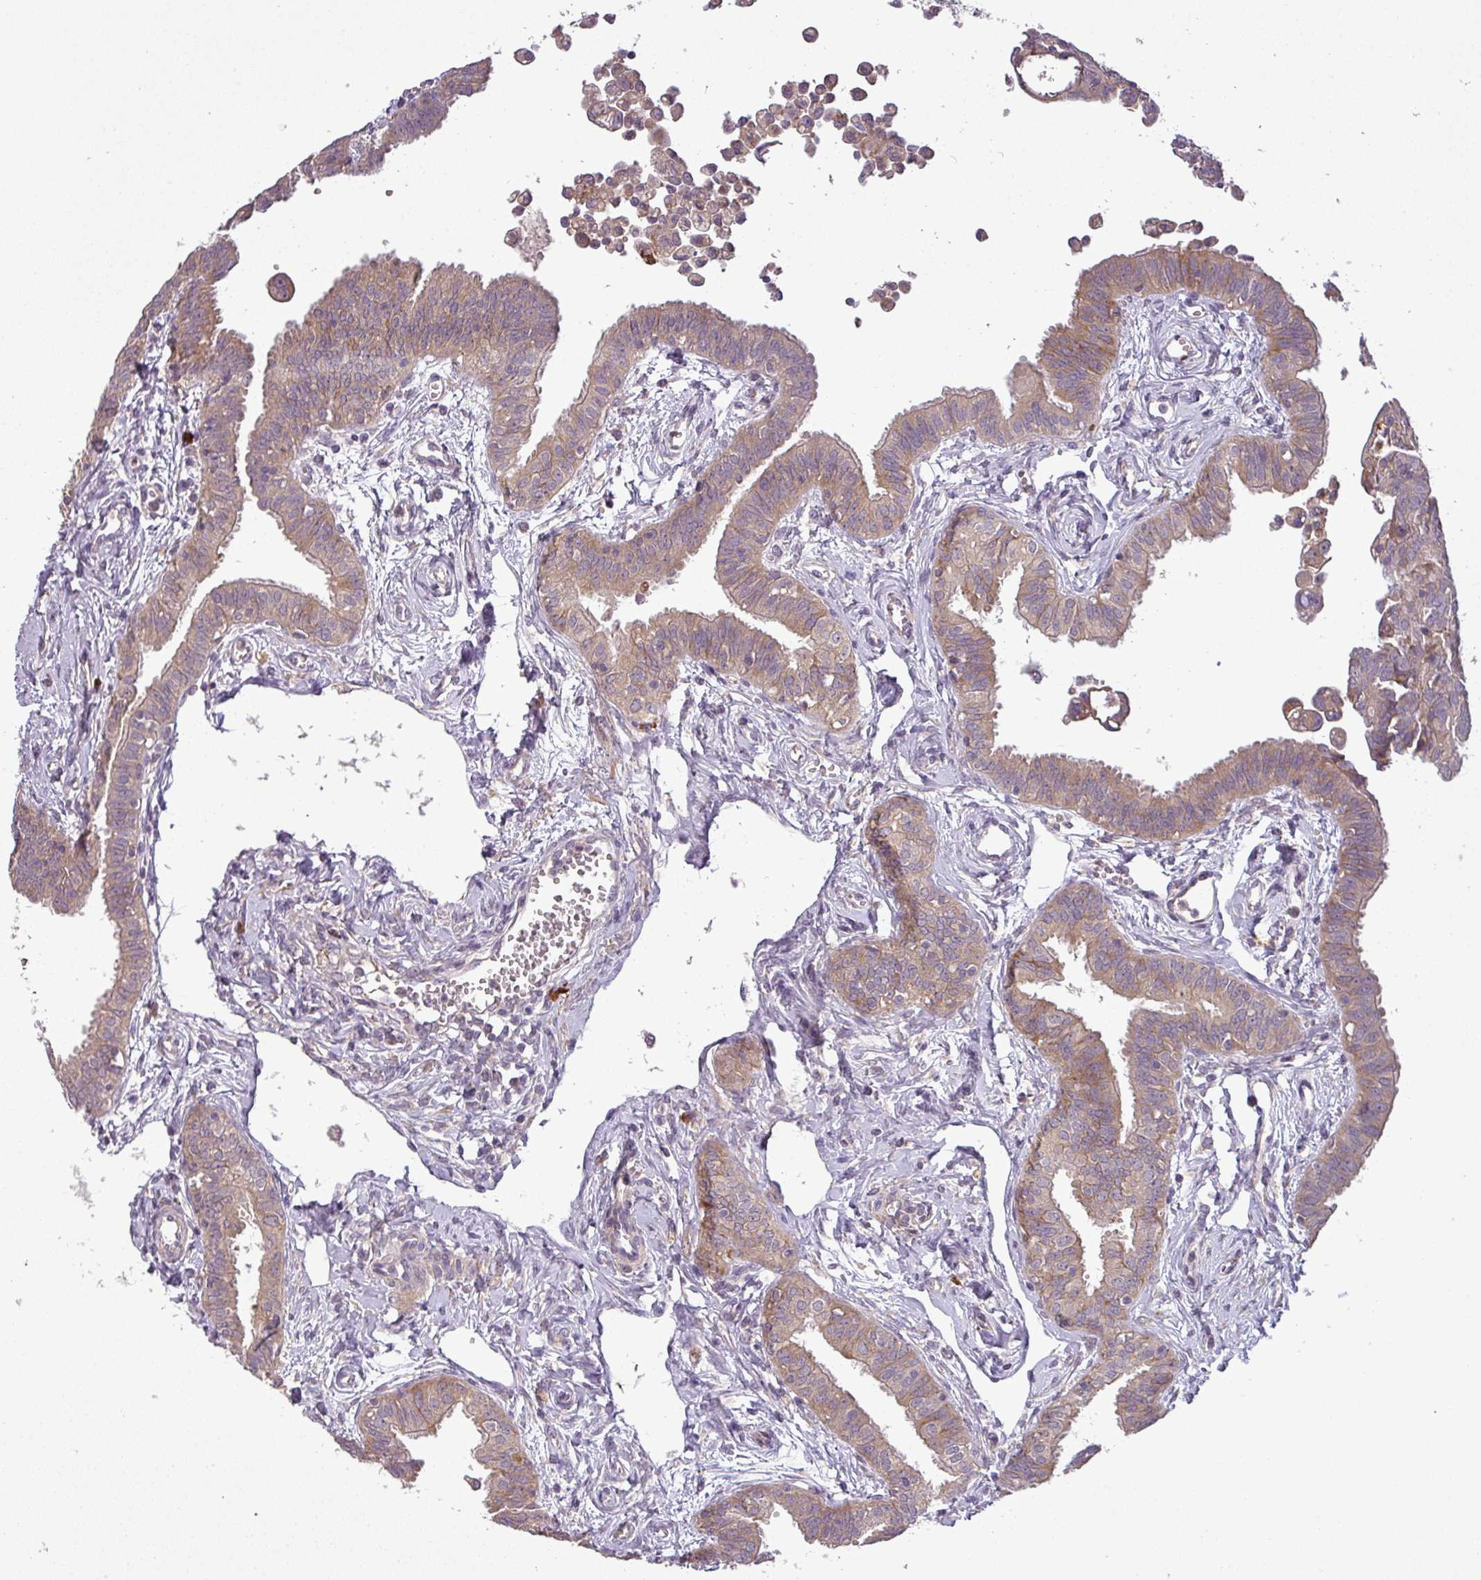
{"staining": {"intensity": "moderate", "quantity": ">75%", "location": "cytoplasmic/membranous"}, "tissue": "fallopian tube", "cell_type": "Glandular cells", "image_type": "normal", "snomed": [{"axis": "morphology", "description": "Normal tissue, NOS"}, {"axis": "morphology", "description": "Carcinoma, NOS"}, {"axis": "topography", "description": "Fallopian tube"}, {"axis": "topography", "description": "Ovary"}], "caption": "Immunohistochemical staining of unremarkable fallopian tube reveals >75% levels of moderate cytoplasmic/membranous protein staining in approximately >75% of glandular cells.", "gene": "MOCS3", "patient": {"sex": "female", "age": 59}}